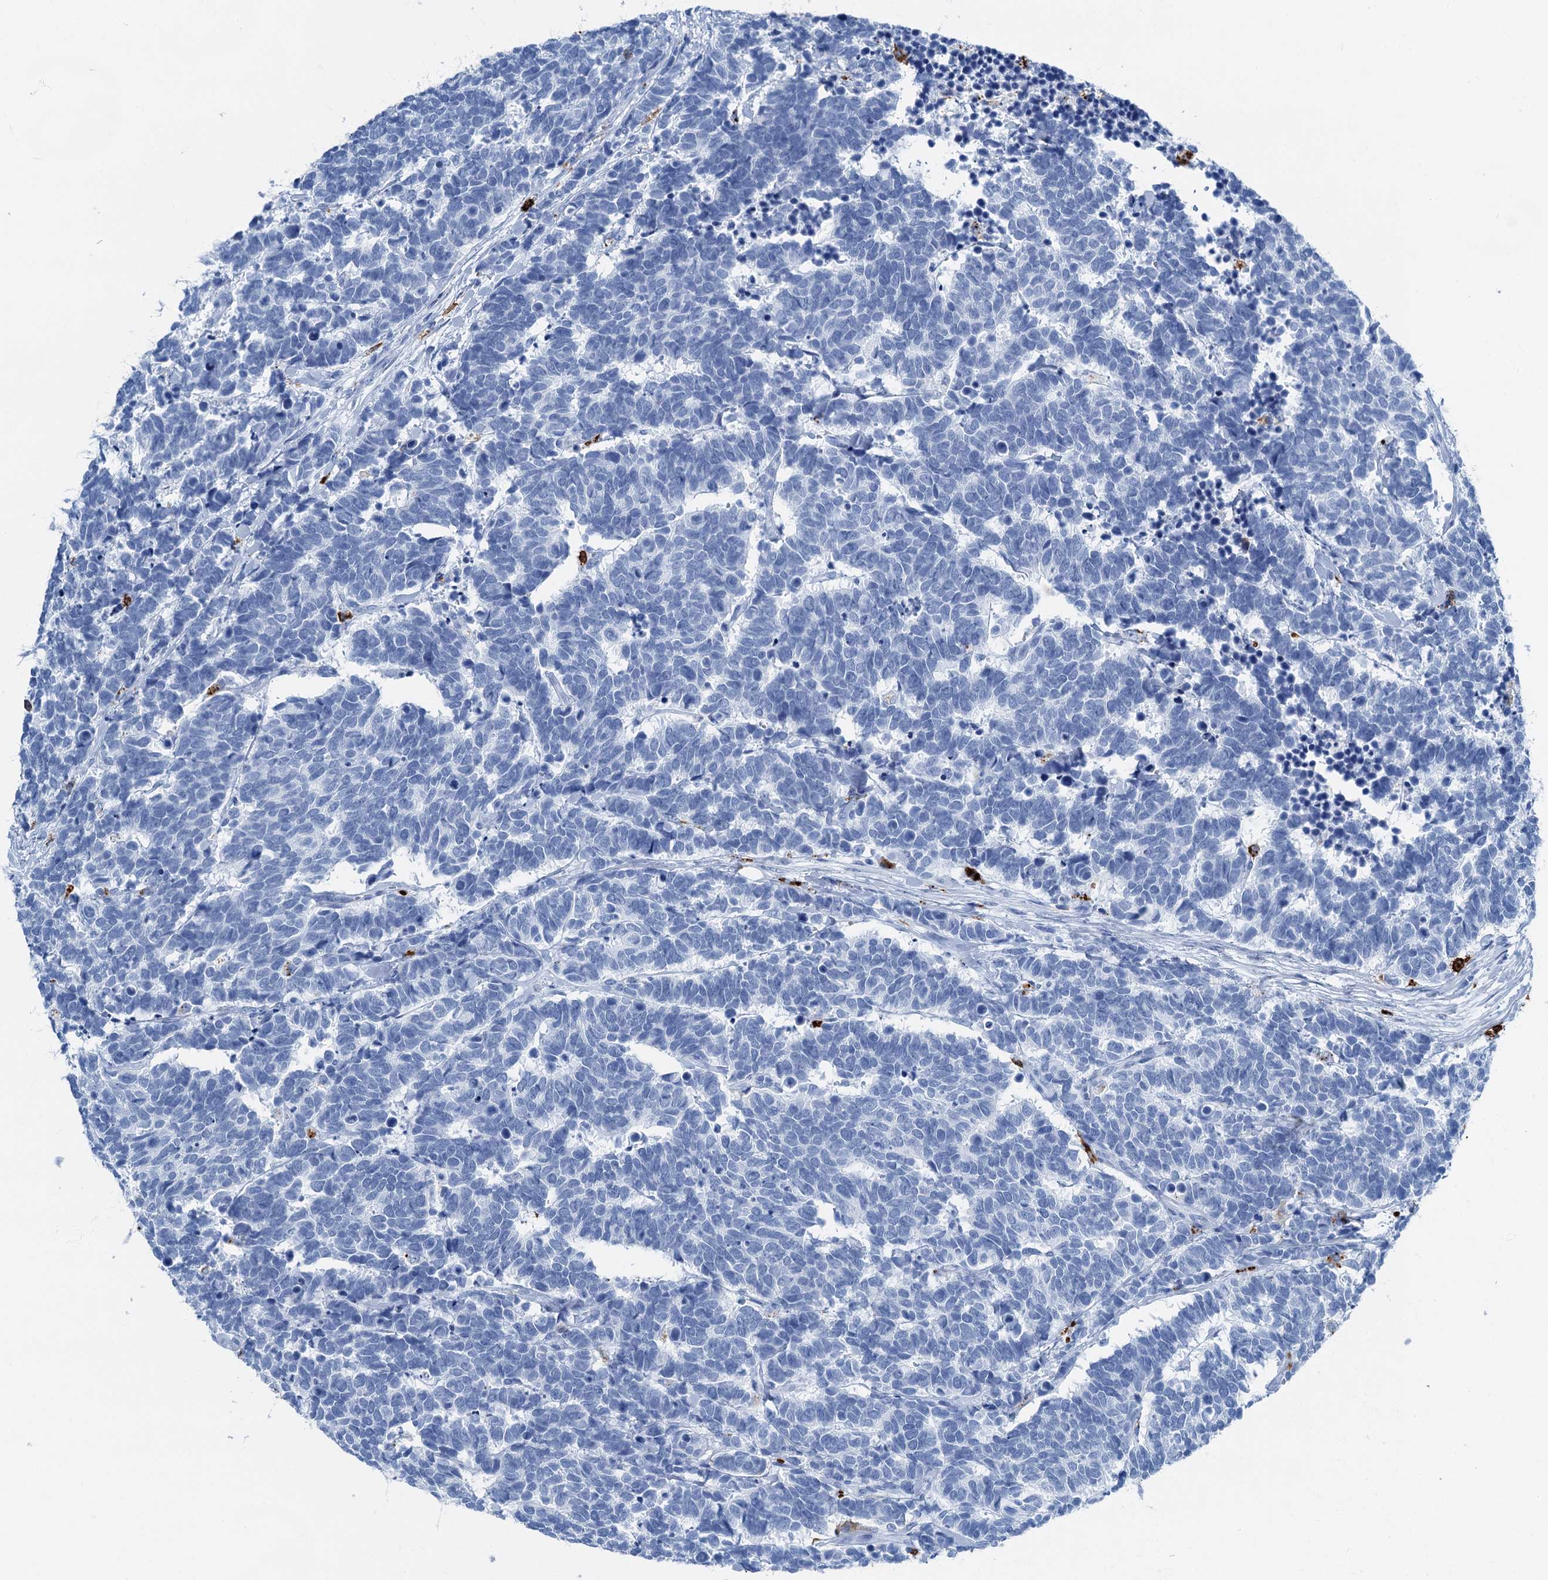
{"staining": {"intensity": "negative", "quantity": "none", "location": "none"}, "tissue": "carcinoid", "cell_type": "Tumor cells", "image_type": "cancer", "snomed": [{"axis": "morphology", "description": "Carcinoma, NOS"}, {"axis": "morphology", "description": "Carcinoid, malignant, NOS"}, {"axis": "topography", "description": "Urinary bladder"}], "caption": "Human malignant carcinoid stained for a protein using immunohistochemistry (IHC) shows no positivity in tumor cells.", "gene": "PLAC8", "patient": {"sex": "male", "age": 57}}